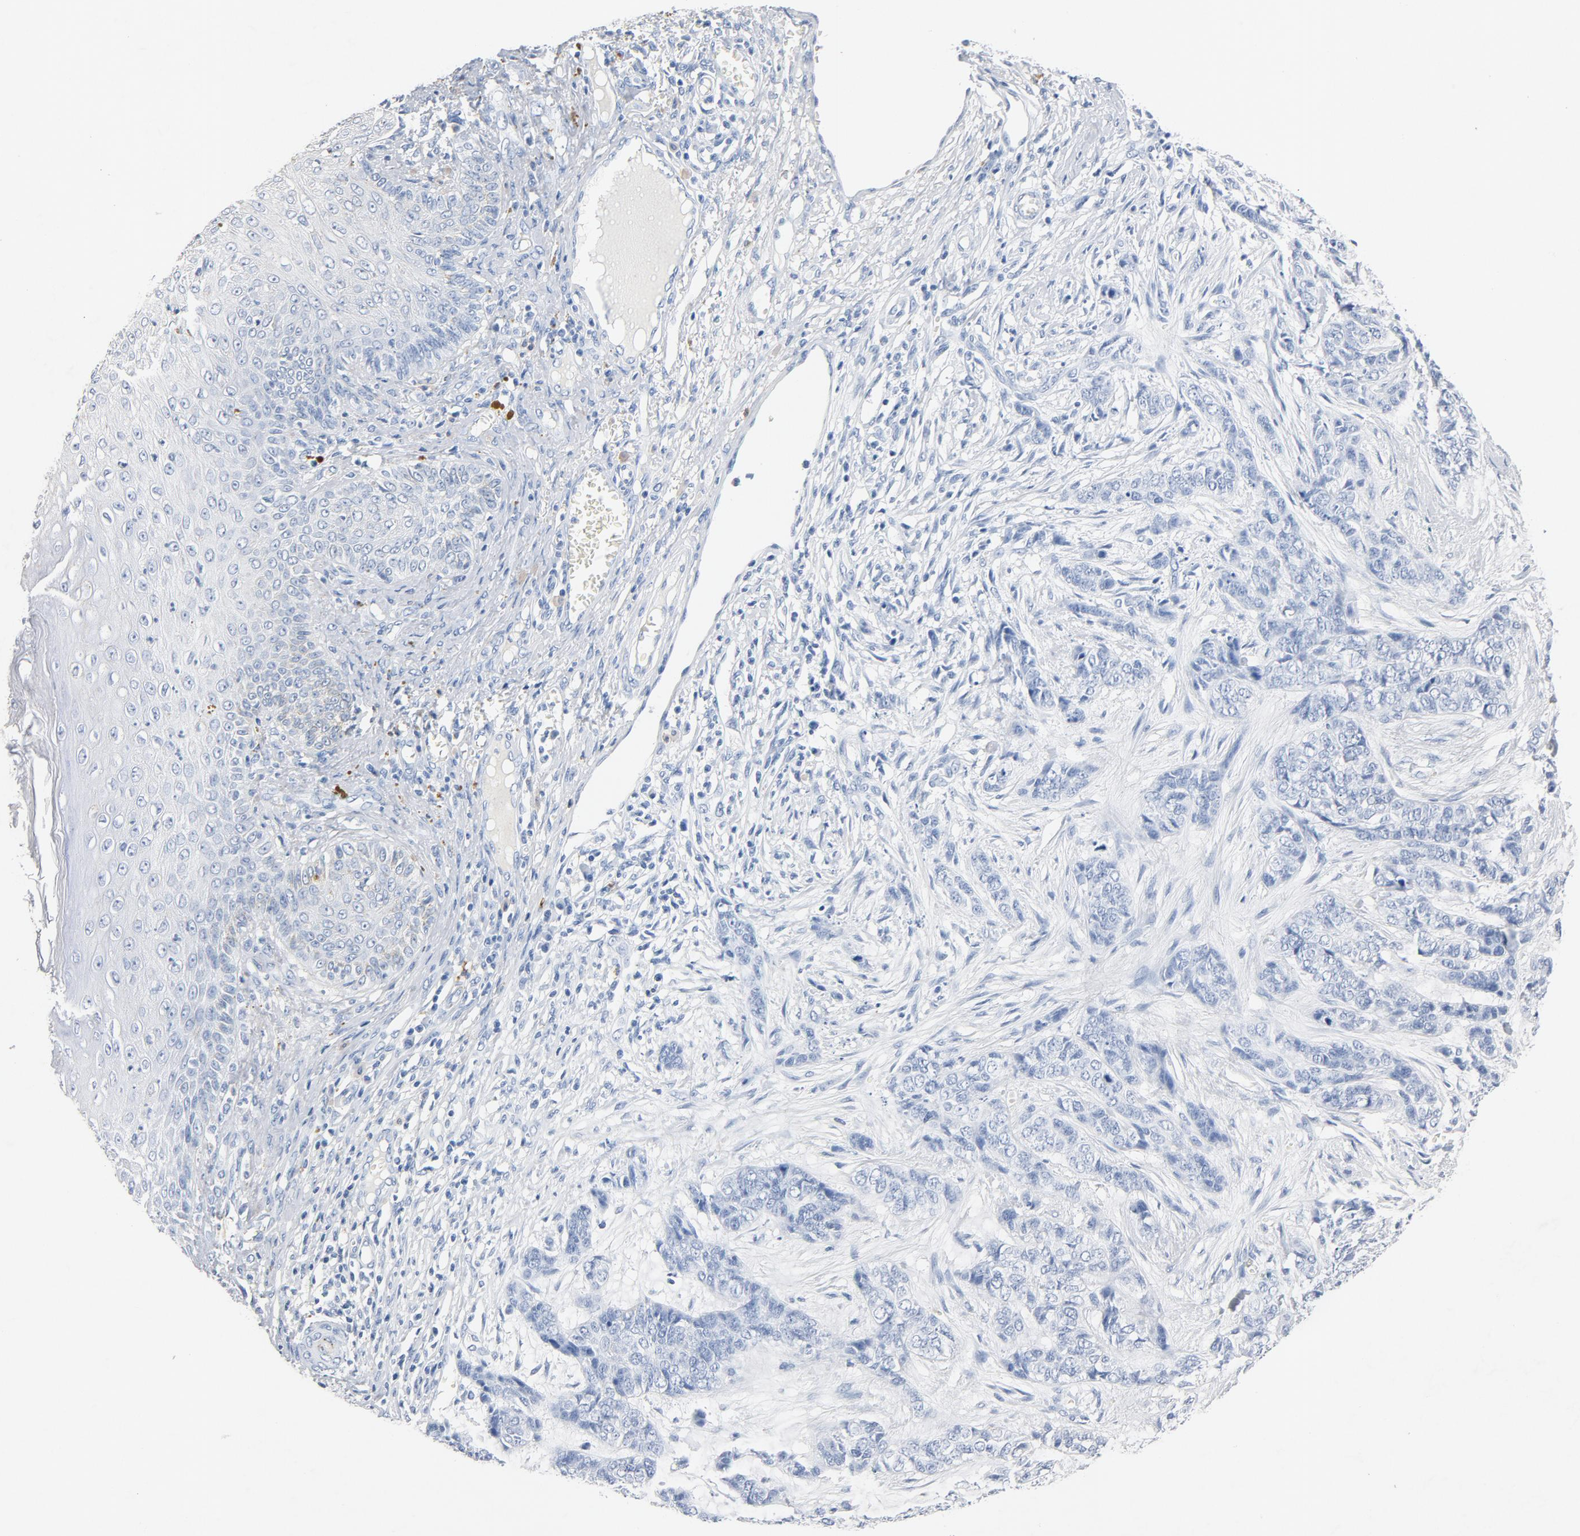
{"staining": {"intensity": "negative", "quantity": "none", "location": "none"}, "tissue": "skin cancer", "cell_type": "Tumor cells", "image_type": "cancer", "snomed": [{"axis": "morphology", "description": "Basal cell carcinoma"}, {"axis": "topography", "description": "Skin"}], "caption": "Image shows no significant protein positivity in tumor cells of skin cancer (basal cell carcinoma).", "gene": "PTPRB", "patient": {"sex": "female", "age": 64}}